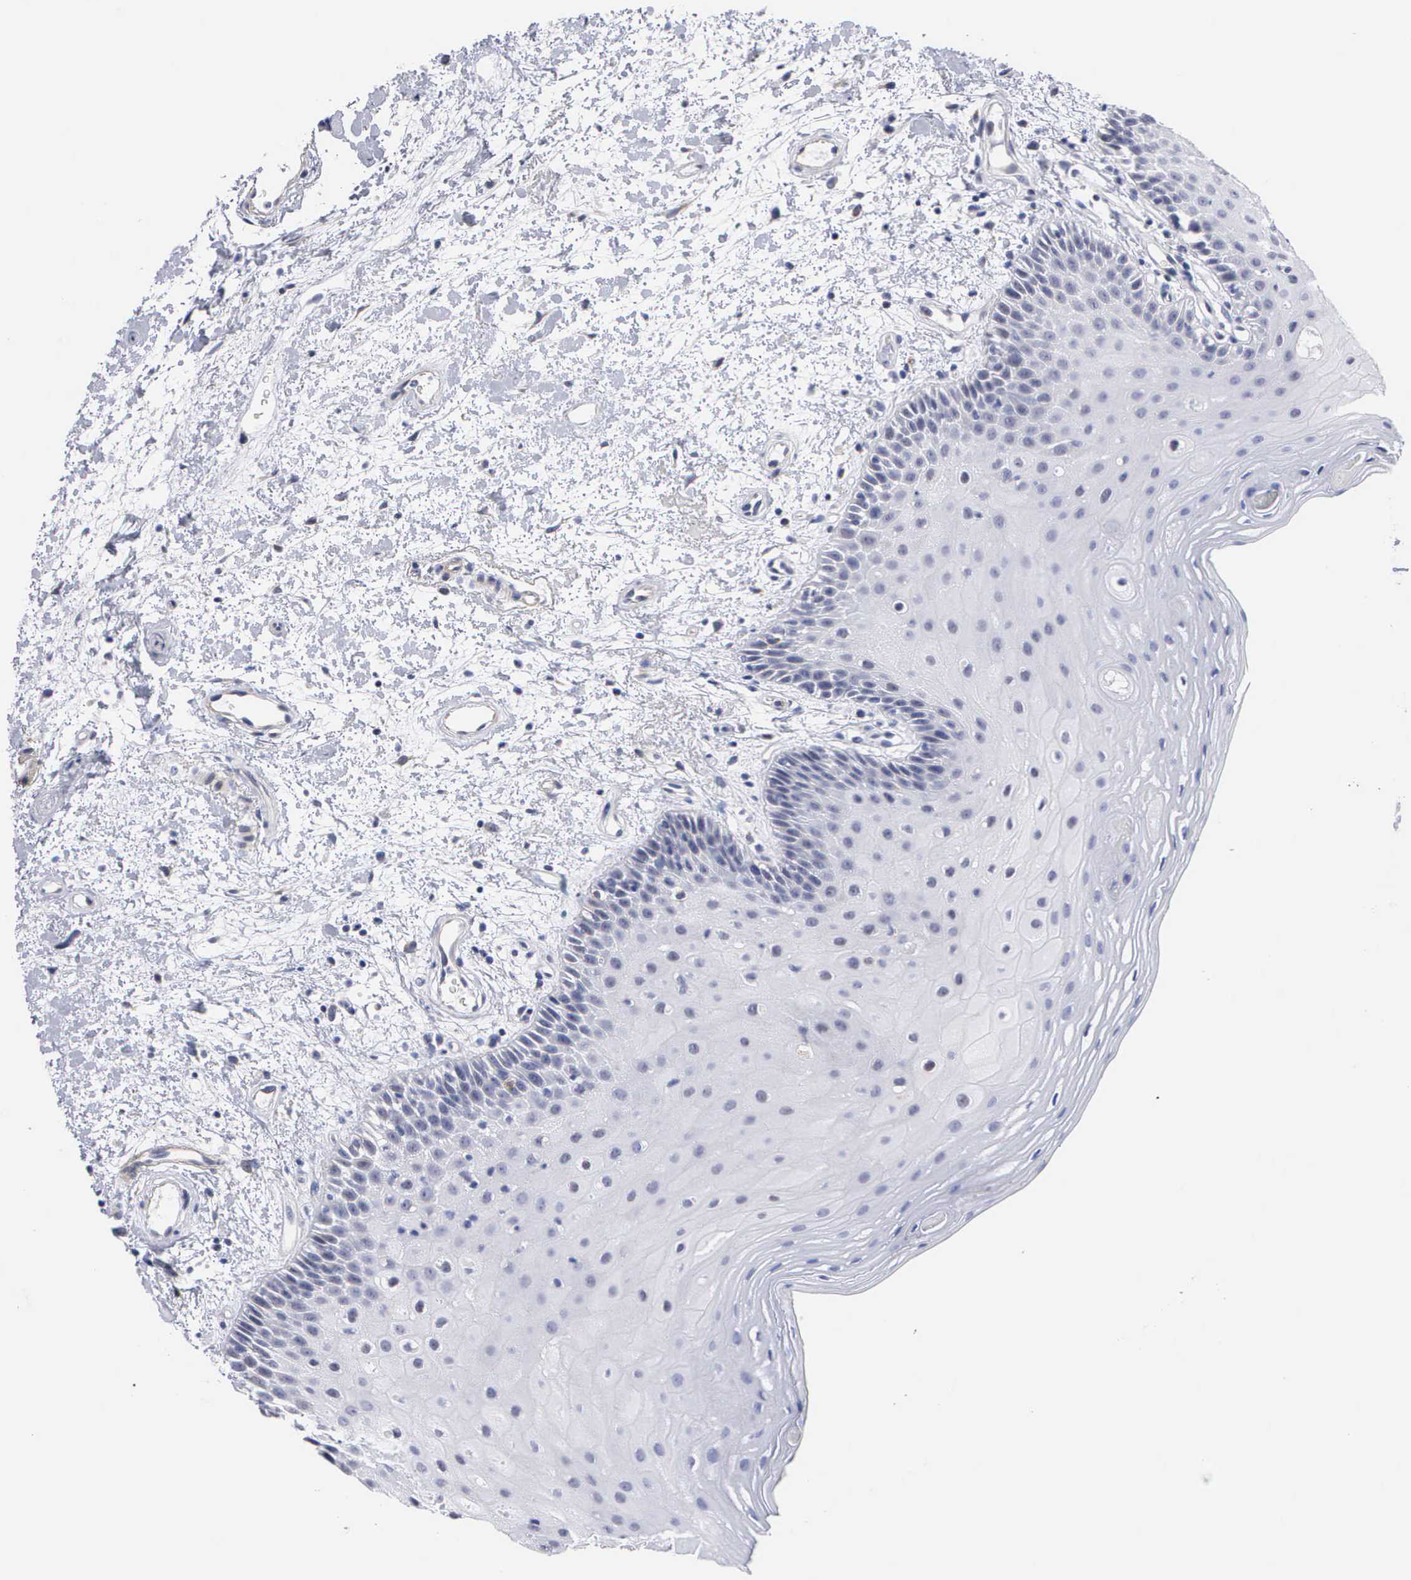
{"staining": {"intensity": "negative", "quantity": "none", "location": "none"}, "tissue": "oral mucosa", "cell_type": "Squamous epithelial cells", "image_type": "normal", "snomed": [{"axis": "morphology", "description": "Normal tissue, NOS"}, {"axis": "topography", "description": "Oral tissue"}], "caption": "Squamous epithelial cells show no significant protein positivity in normal oral mucosa. (Immunohistochemistry (ihc), brightfield microscopy, high magnification).", "gene": "ELFN2", "patient": {"sex": "female", "age": 79}}